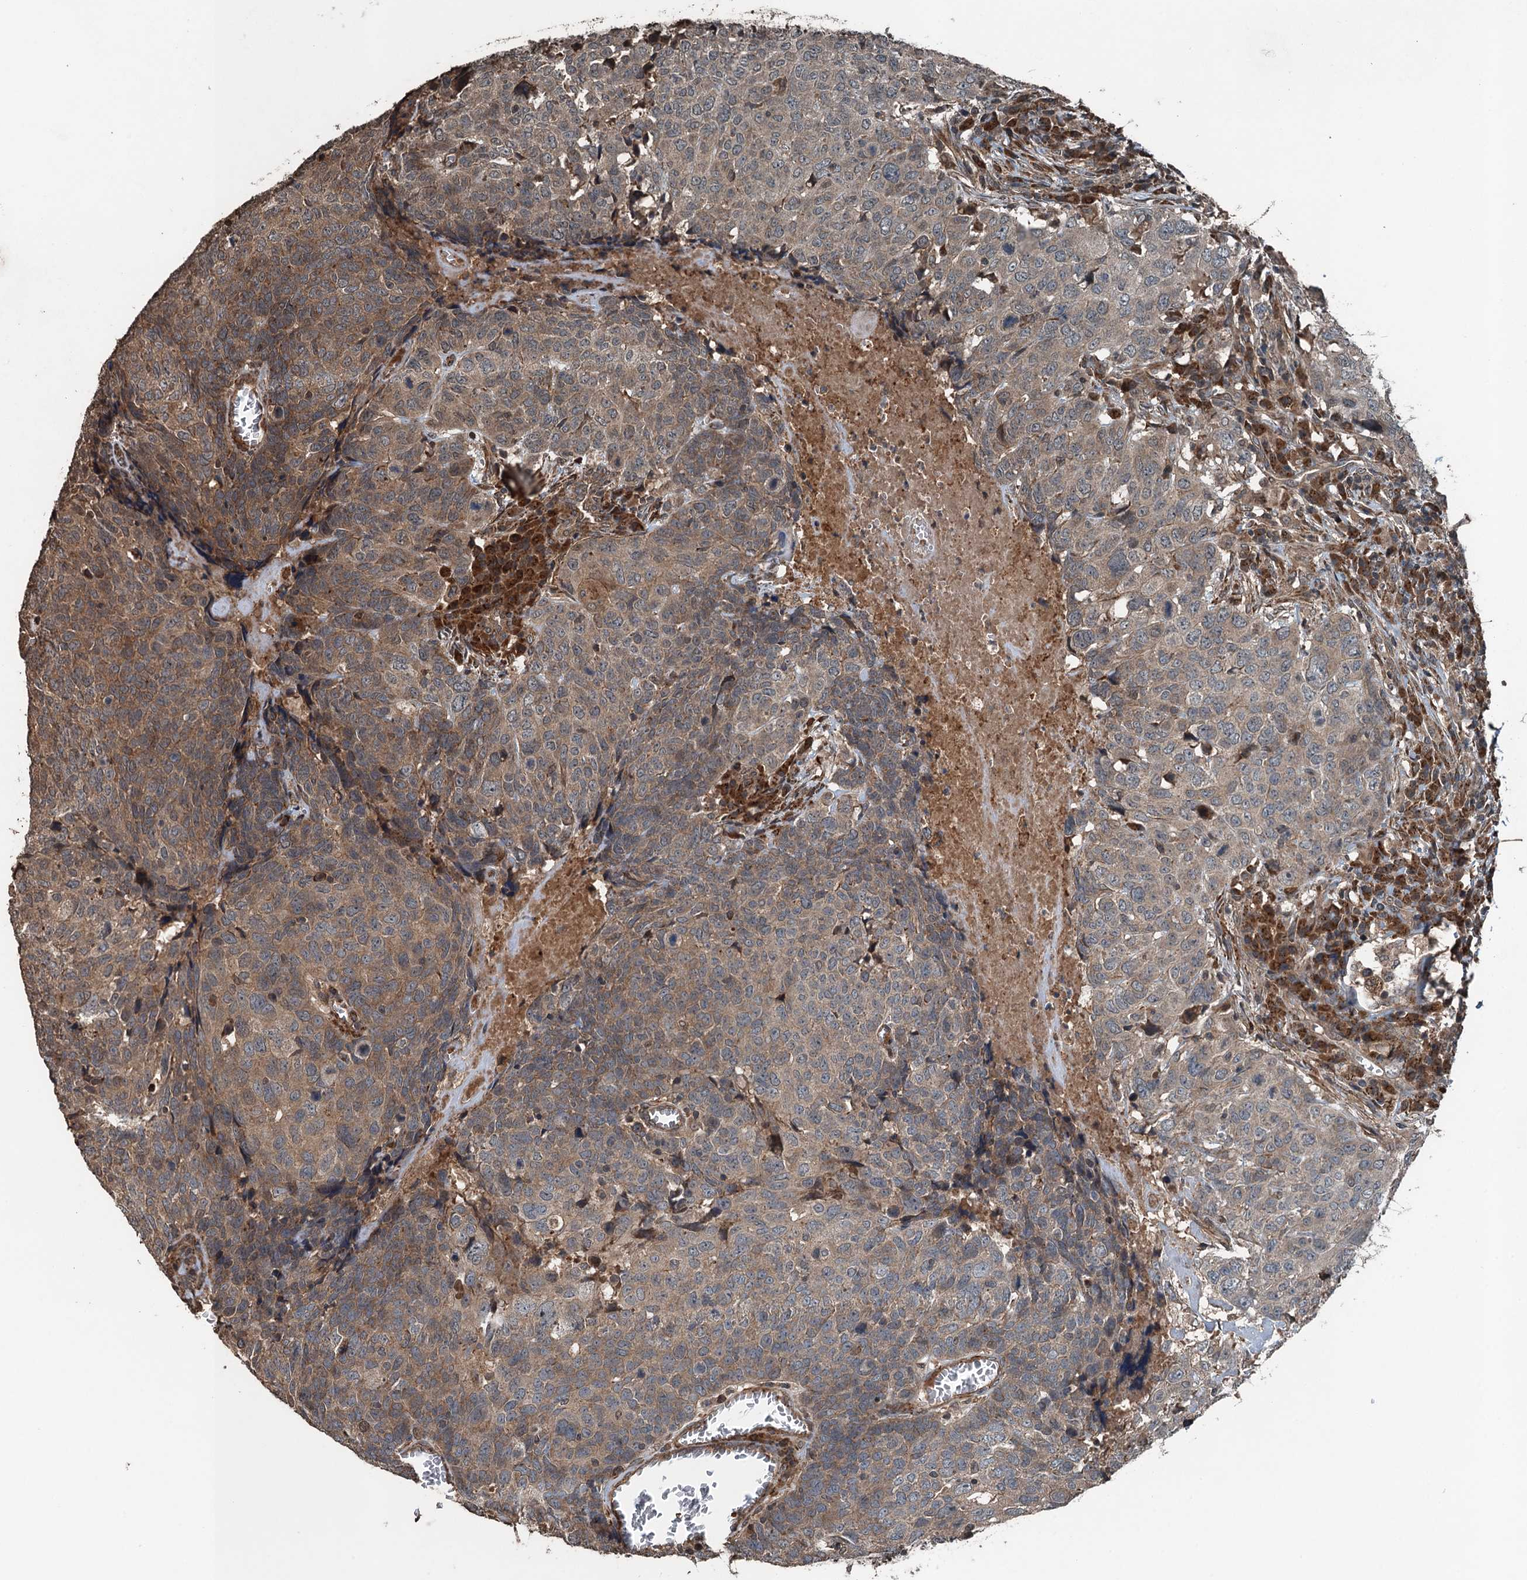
{"staining": {"intensity": "weak", "quantity": ">75%", "location": "cytoplasmic/membranous"}, "tissue": "head and neck cancer", "cell_type": "Tumor cells", "image_type": "cancer", "snomed": [{"axis": "morphology", "description": "Squamous cell carcinoma, NOS"}, {"axis": "topography", "description": "Head-Neck"}], "caption": "Human head and neck cancer (squamous cell carcinoma) stained for a protein (brown) exhibits weak cytoplasmic/membranous positive expression in approximately >75% of tumor cells.", "gene": "TCTN1", "patient": {"sex": "male", "age": 66}}